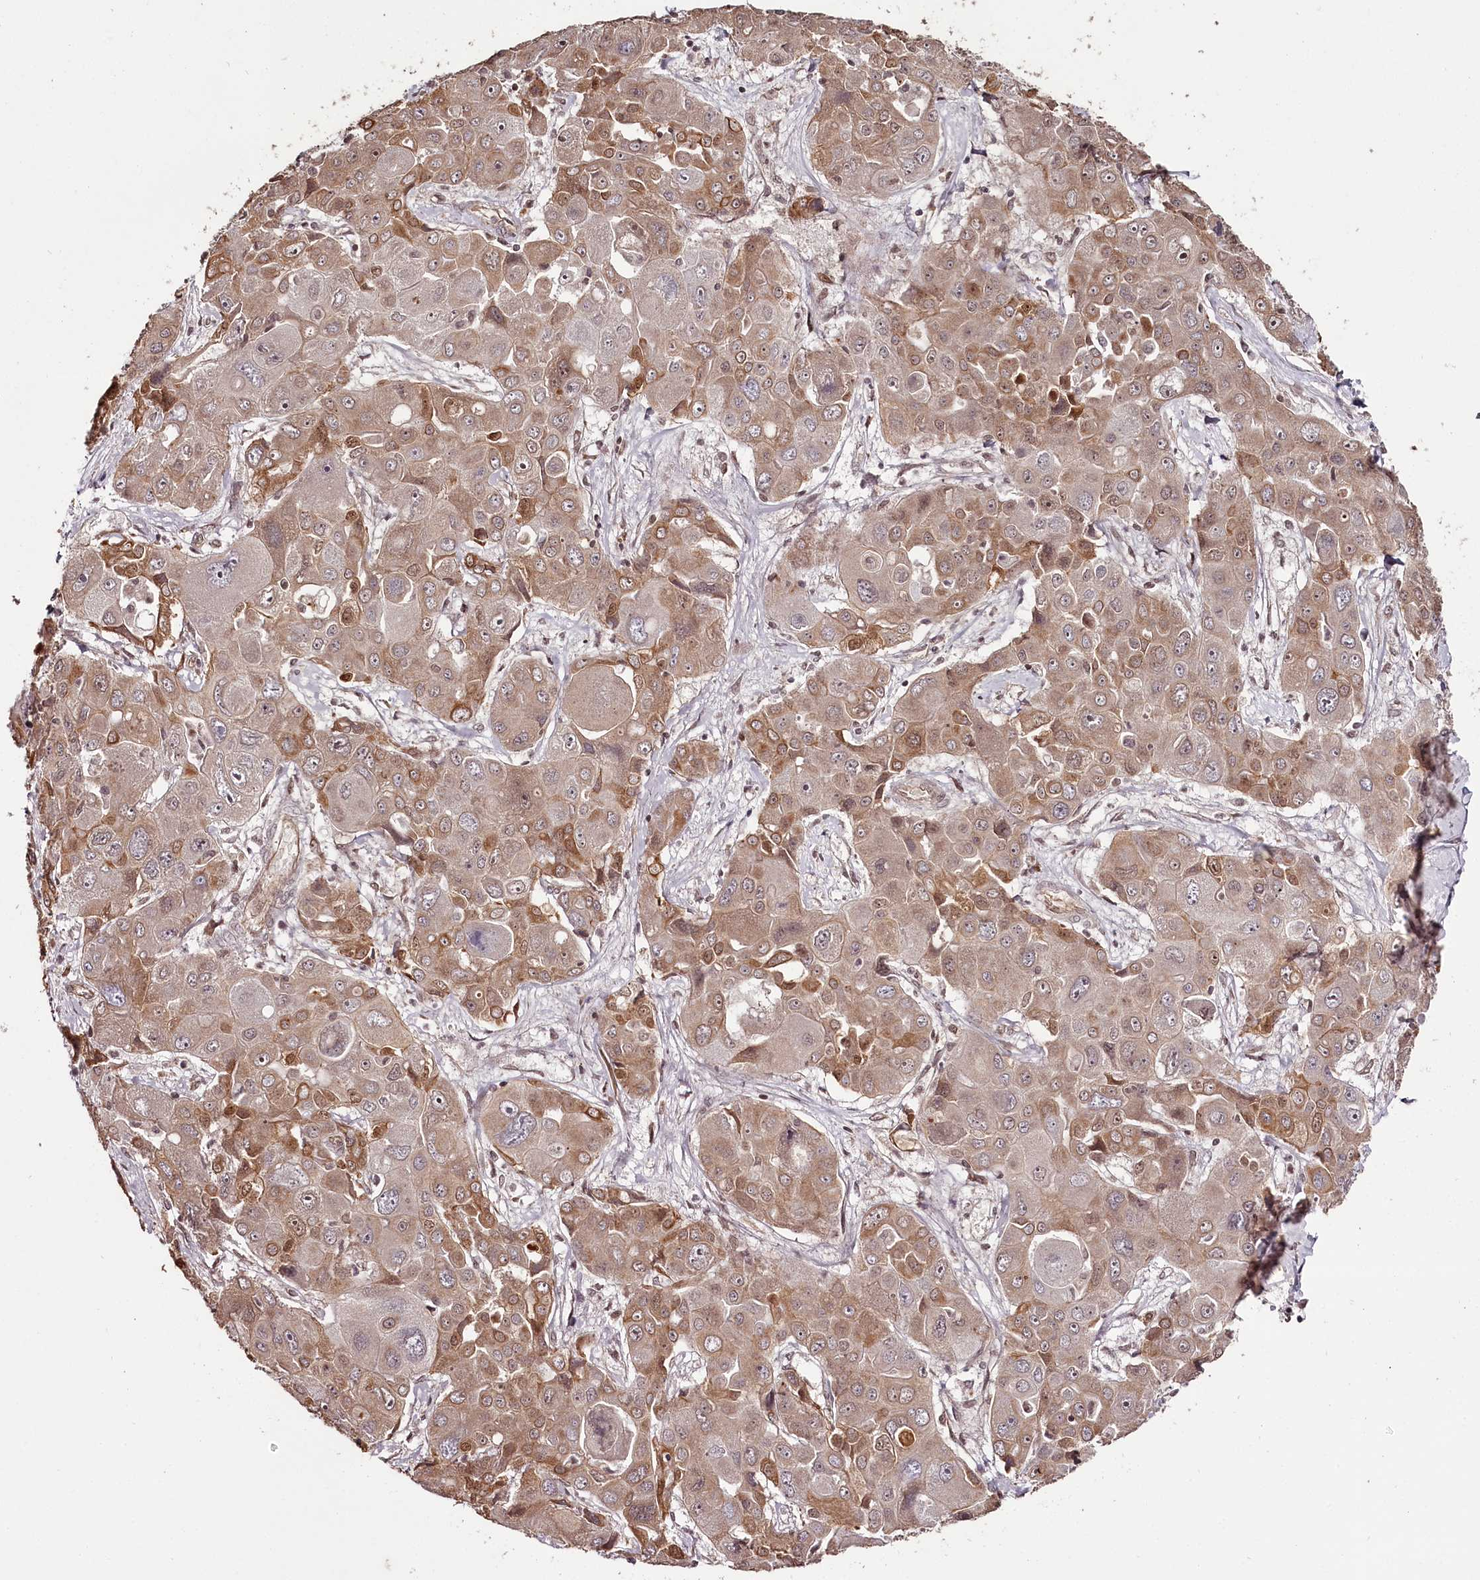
{"staining": {"intensity": "moderate", "quantity": ">75%", "location": "cytoplasmic/membranous"}, "tissue": "liver cancer", "cell_type": "Tumor cells", "image_type": "cancer", "snomed": [{"axis": "morphology", "description": "Cholangiocarcinoma"}, {"axis": "topography", "description": "Liver"}], "caption": "The image exhibits immunohistochemical staining of liver cancer. There is moderate cytoplasmic/membranous positivity is seen in approximately >75% of tumor cells.", "gene": "THYN1", "patient": {"sex": "male", "age": 67}}